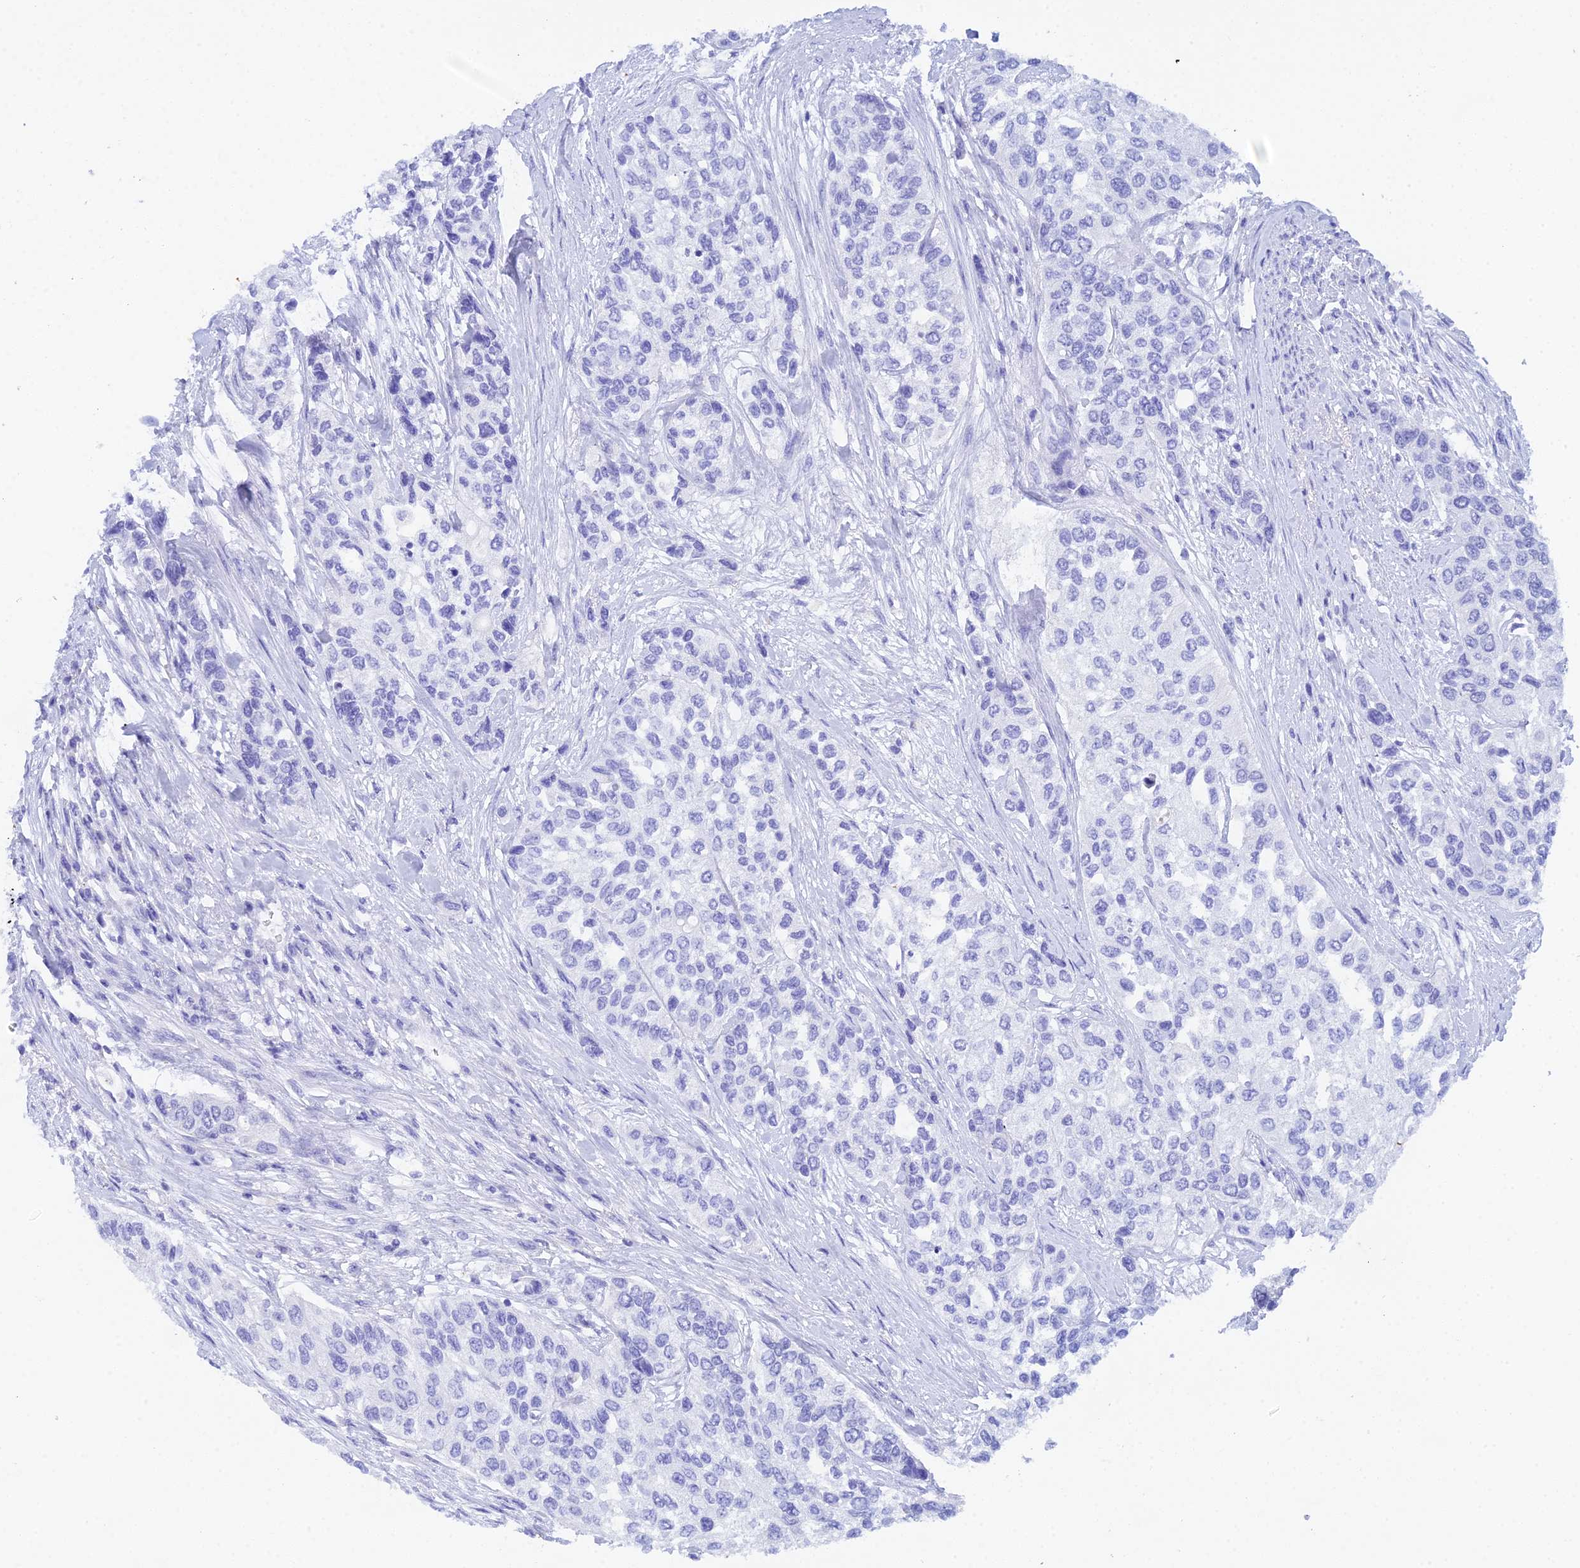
{"staining": {"intensity": "negative", "quantity": "none", "location": "none"}, "tissue": "urothelial cancer", "cell_type": "Tumor cells", "image_type": "cancer", "snomed": [{"axis": "morphology", "description": "Normal tissue, NOS"}, {"axis": "morphology", "description": "Urothelial carcinoma, High grade"}, {"axis": "topography", "description": "Vascular tissue"}, {"axis": "topography", "description": "Urinary bladder"}], "caption": "An immunohistochemistry (IHC) histopathology image of high-grade urothelial carcinoma is shown. There is no staining in tumor cells of high-grade urothelial carcinoma.", "gene": "REG1A", "patient": {"sex": "female", "age": 56}}